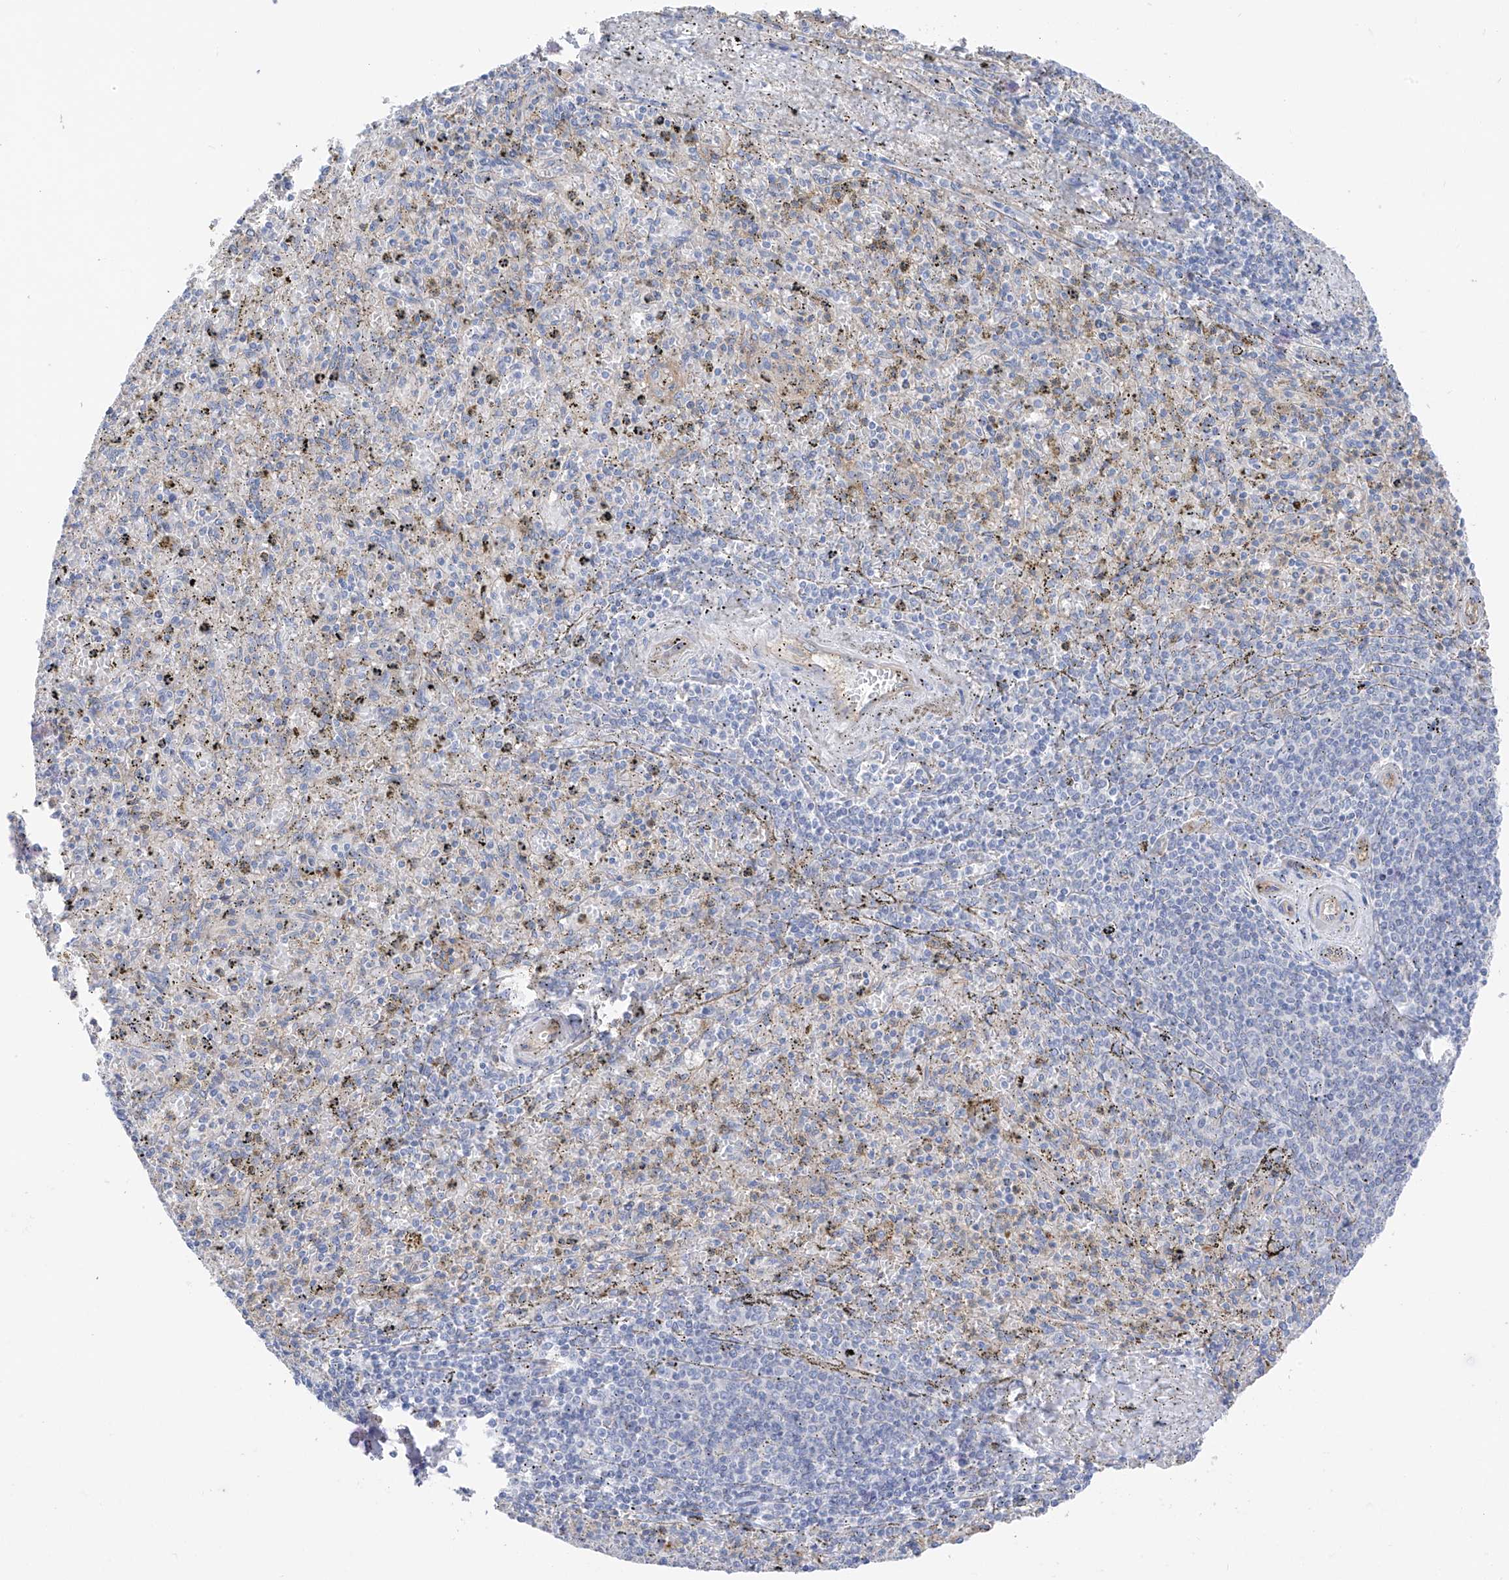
{"staining": {"intensity": "negative", "quantity": "none", "location": "none"}, "tissue": "spleen", "cell_type": "Cells in red pulp", "image_type": "normal", "snomed": [{"axis": "morphology", "description": "Normal tissue, NOS"}, {"axis": "topography", "description": "Spleen"}], "caption": "The micrograph demonstrates no staining of cells in red pulp in normal spleen.", "gene": "ITGA9", "patient": {"sex": "male", "age": 72}}